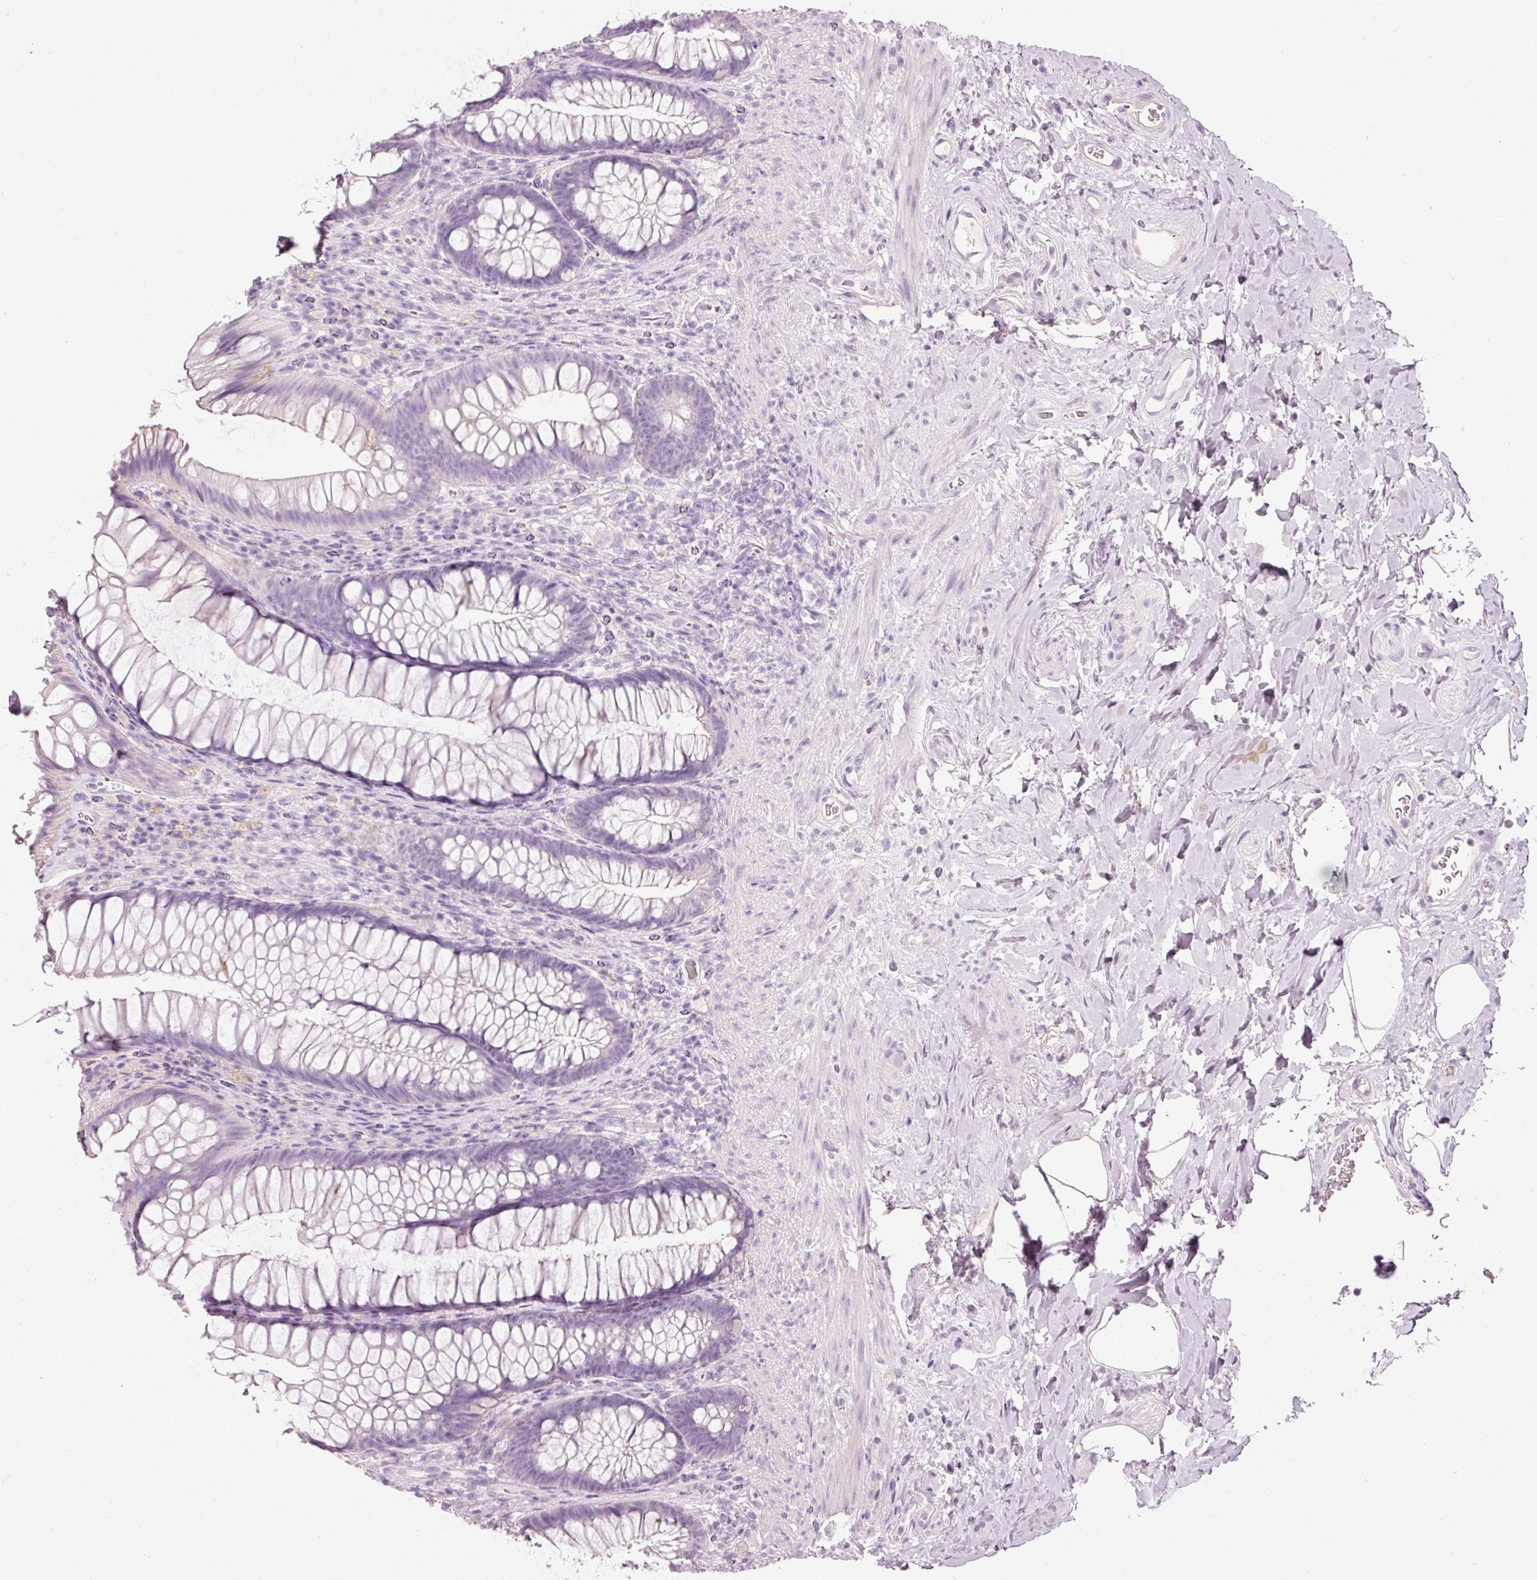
{"staining": {"intensity": "negative", "quantity": "none", "location": "none"}, "tissue": "rectum", "cell_type": "Glandular cells", "image_type": "normal", "snomed": [{"axis": "morphology", "description": "Normal tissue, NOS"}, {"axis": "topography", "description": "Rectum"}], "caption": "Micrograph shows no protein staining in glandular cells of unremarkable rectum.", "gene": "MUC5AC", "patient": {"sex": "male", "age": 53}}